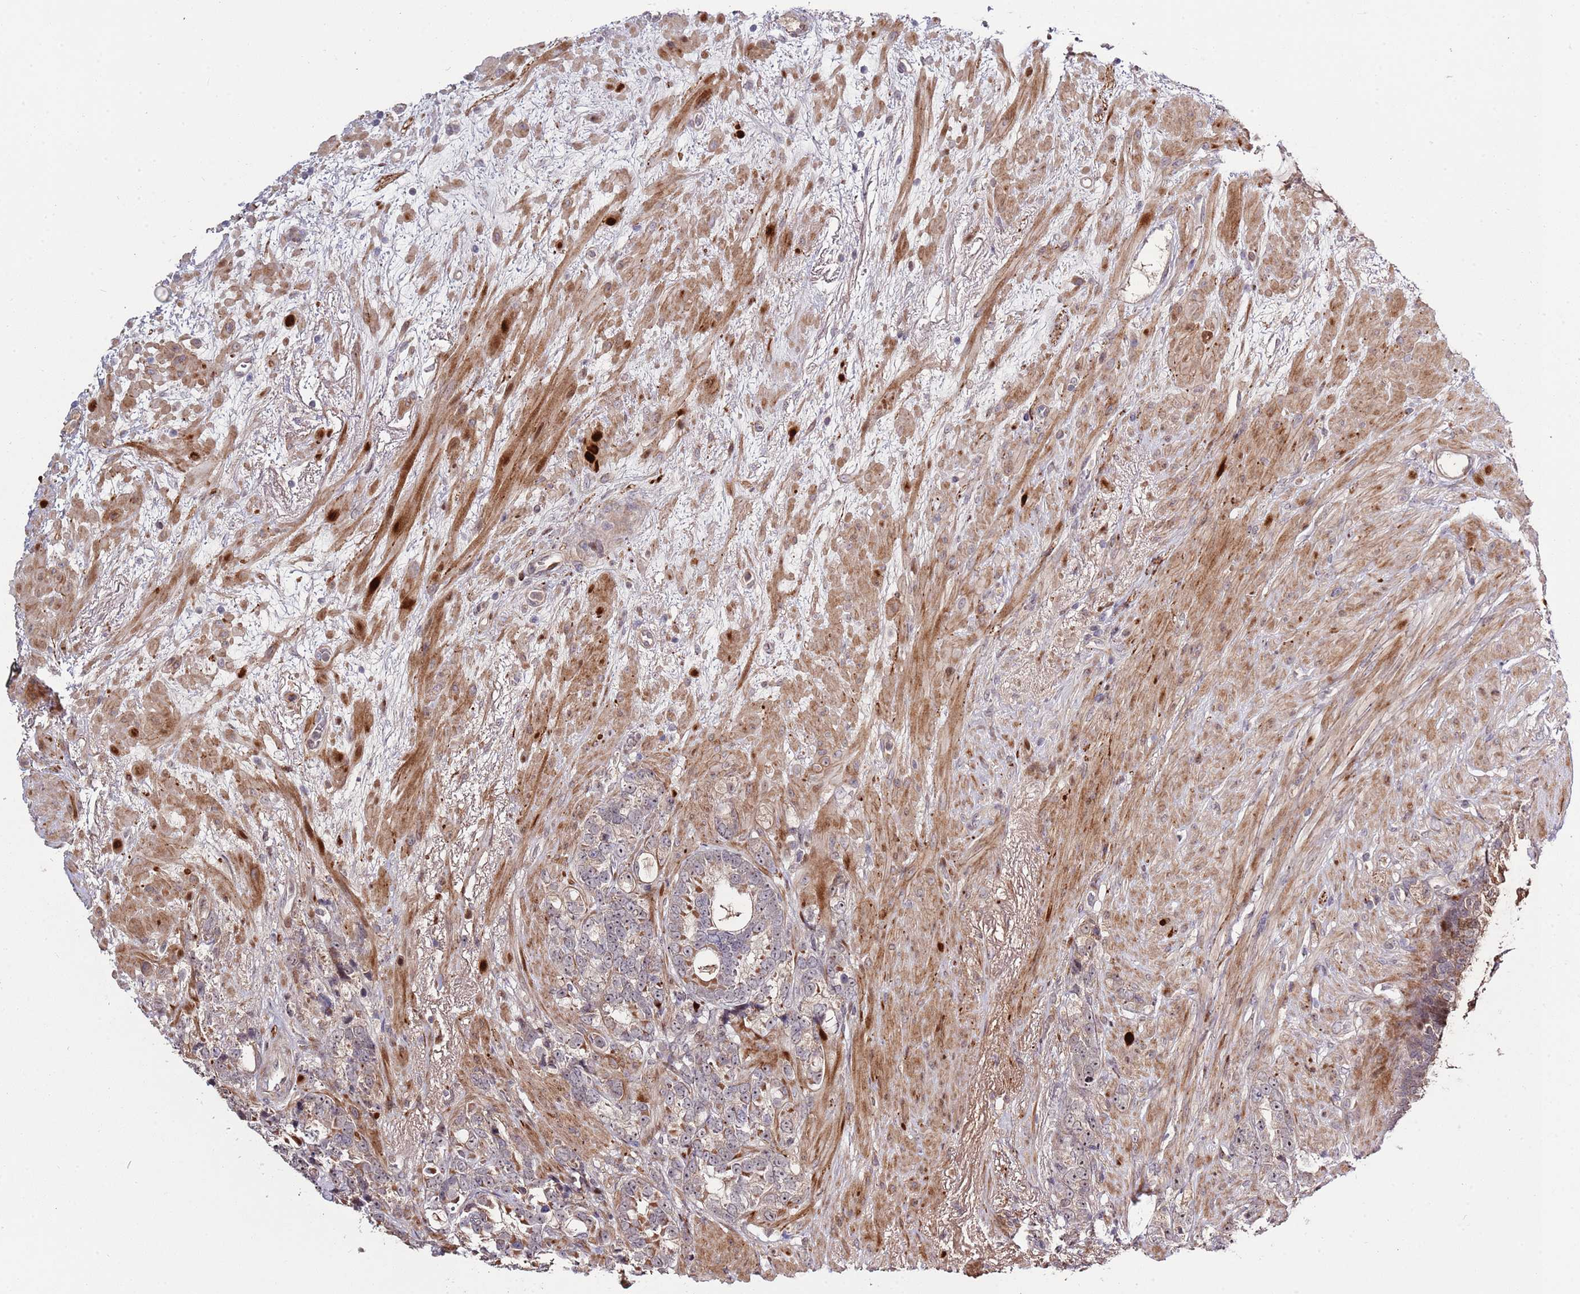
{"staining": {"intensity": "weak", "quantity": "<25%", "location": "cytoplasmic/membranous,nuclear"}, "tissue": "prostate cancer", "cell_type": "Tumor cells", "image_type": "cancer", "snomed": [{"axis": "morphology", "description": "Adenocarcinoma, High grade"}, {"axis": "topography", "description": "Prostate"}], "caption": "Protein analysis of prostate adenocarcinoma (high-grade) shows no significant positivity in tumor cells.", "gene": "SYNDIG1L", "patient": {"sex": "male", "age": 74}}